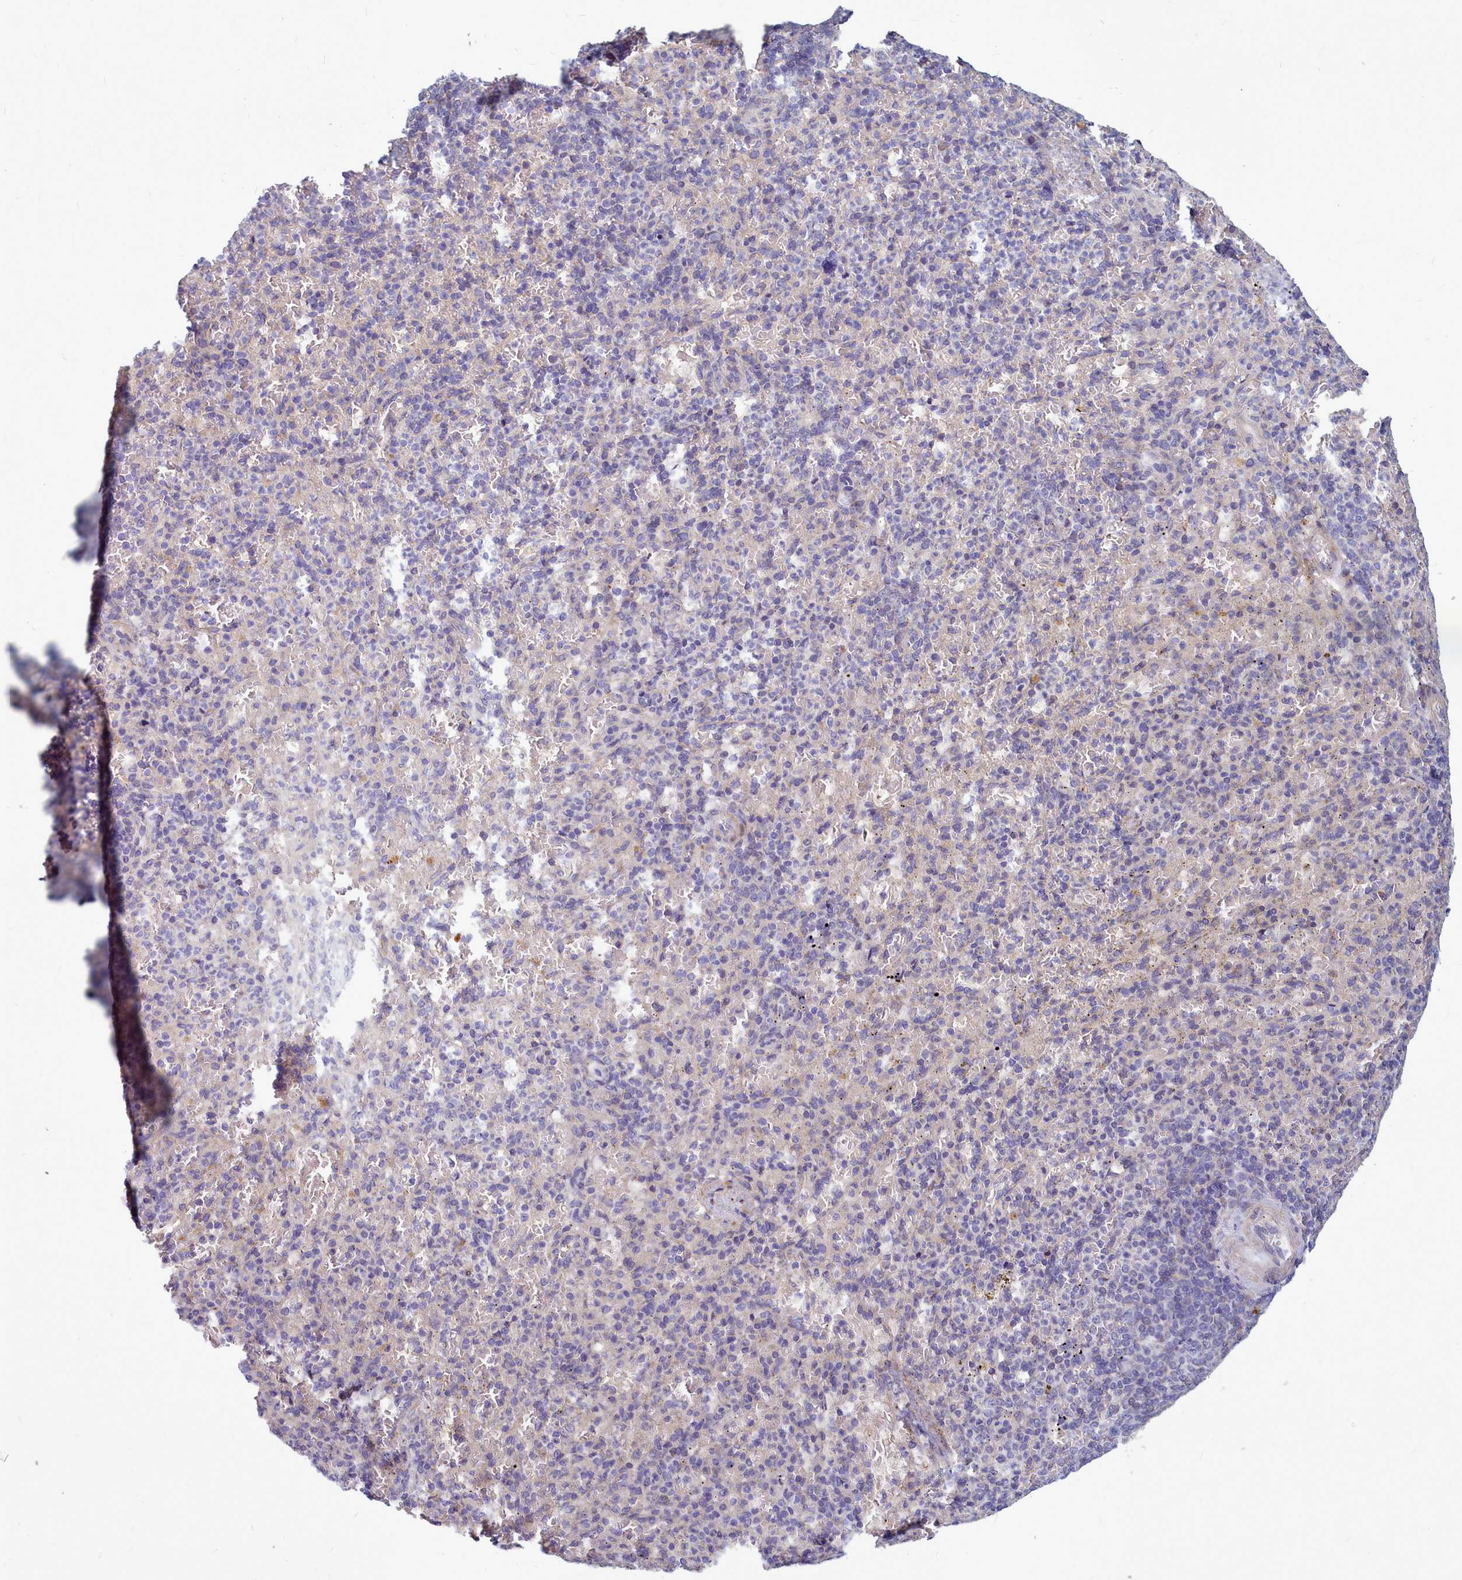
{"staining": {"intensity": "negative", "quantity": "none", "location": "none"}, "tissue": "spleen", "cell_type": "Cells in red pulp", "image_type": "normal", "snomed": [{"axis": "morphology", "description": "Normal tissue, NOS"}, {"axis": "topography", "description": "Spleen"}], "caption": "Immunohistochemistry (IHC) of normal spleen exhibits no staining in cells in red pulp. Nuclei are stained in blue.", "gene": "SMPD4", "patient": {"sex": "female", "age": 74}}